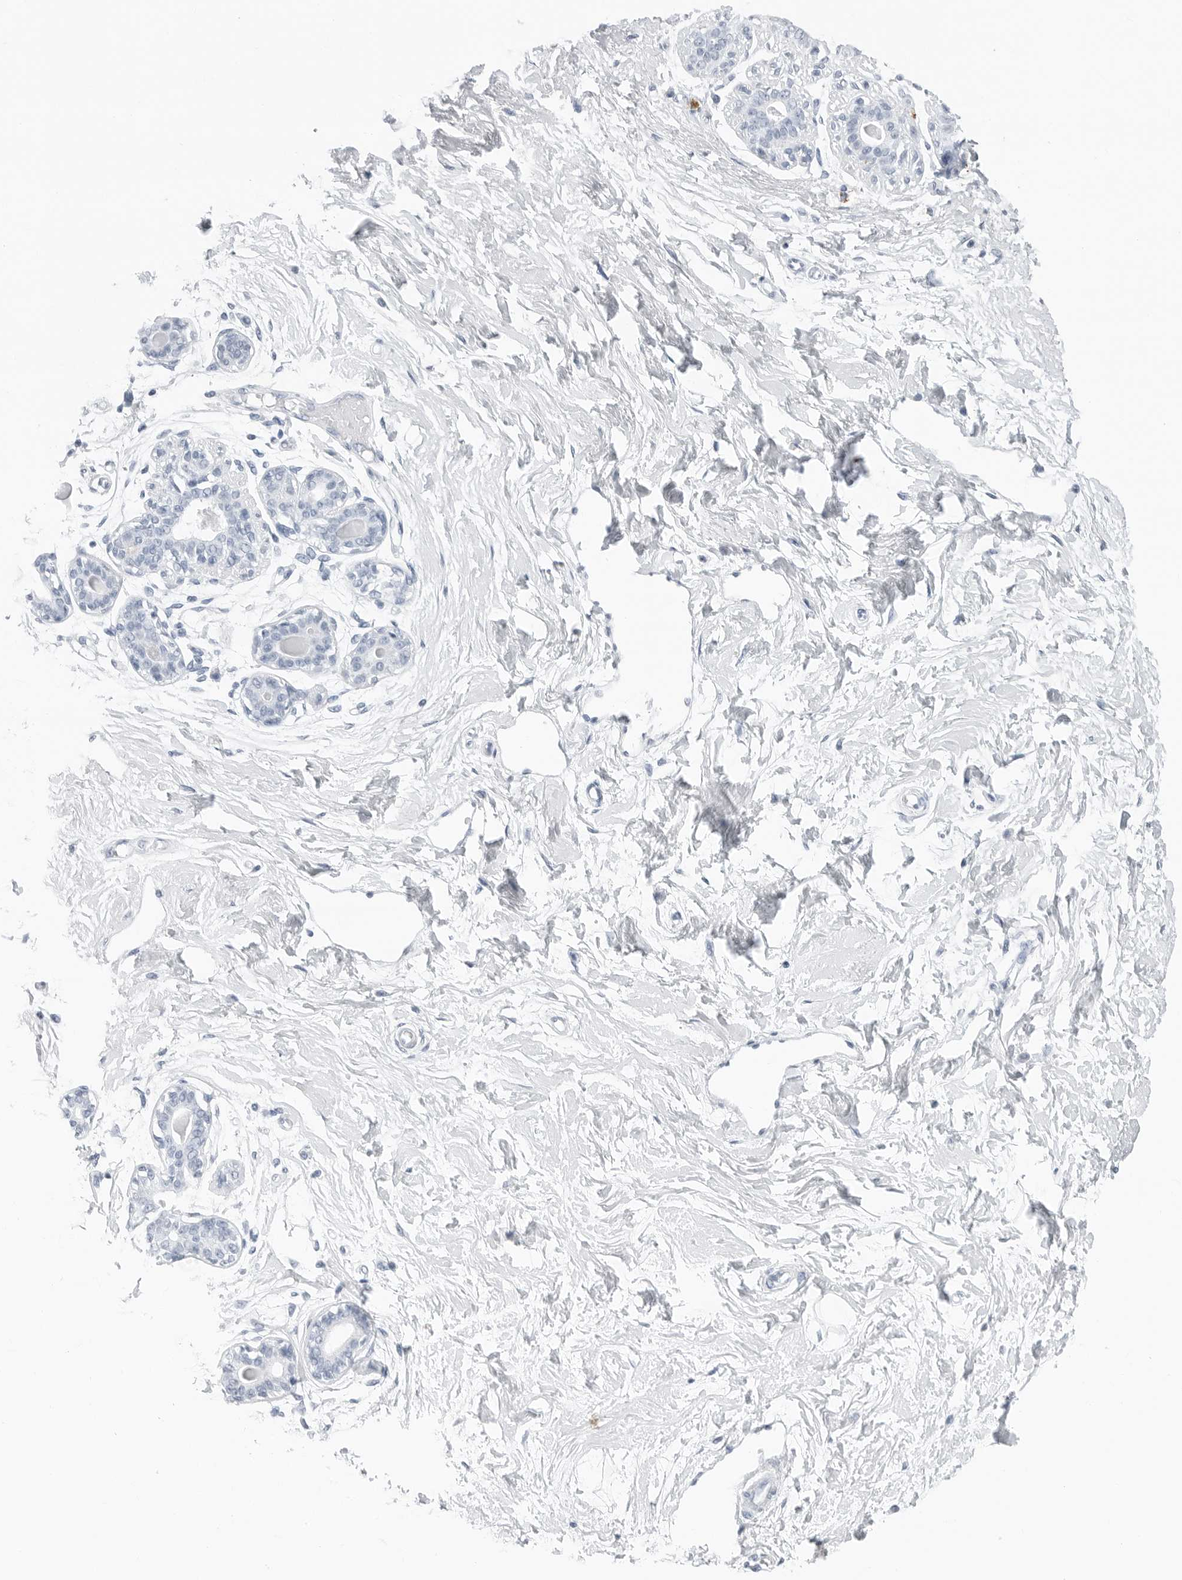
{"staining": {"intensity": "negative", "quantity": "none", "location": "none"}, "tissue": "breast", "cell_type": "Adipocytes", "image_type": "normal", "snomed": [{"axis": "morphology", "description": "Normal tissue, NOS"}, {"axis": "topography", "description": "Breast"}], "caption": "Human breast stained for a protein using immunohistochemistry demonstrates no positivity in adipocytes.", "gene": "SLPI", "patient": {"sex": "female", "age": 45}}